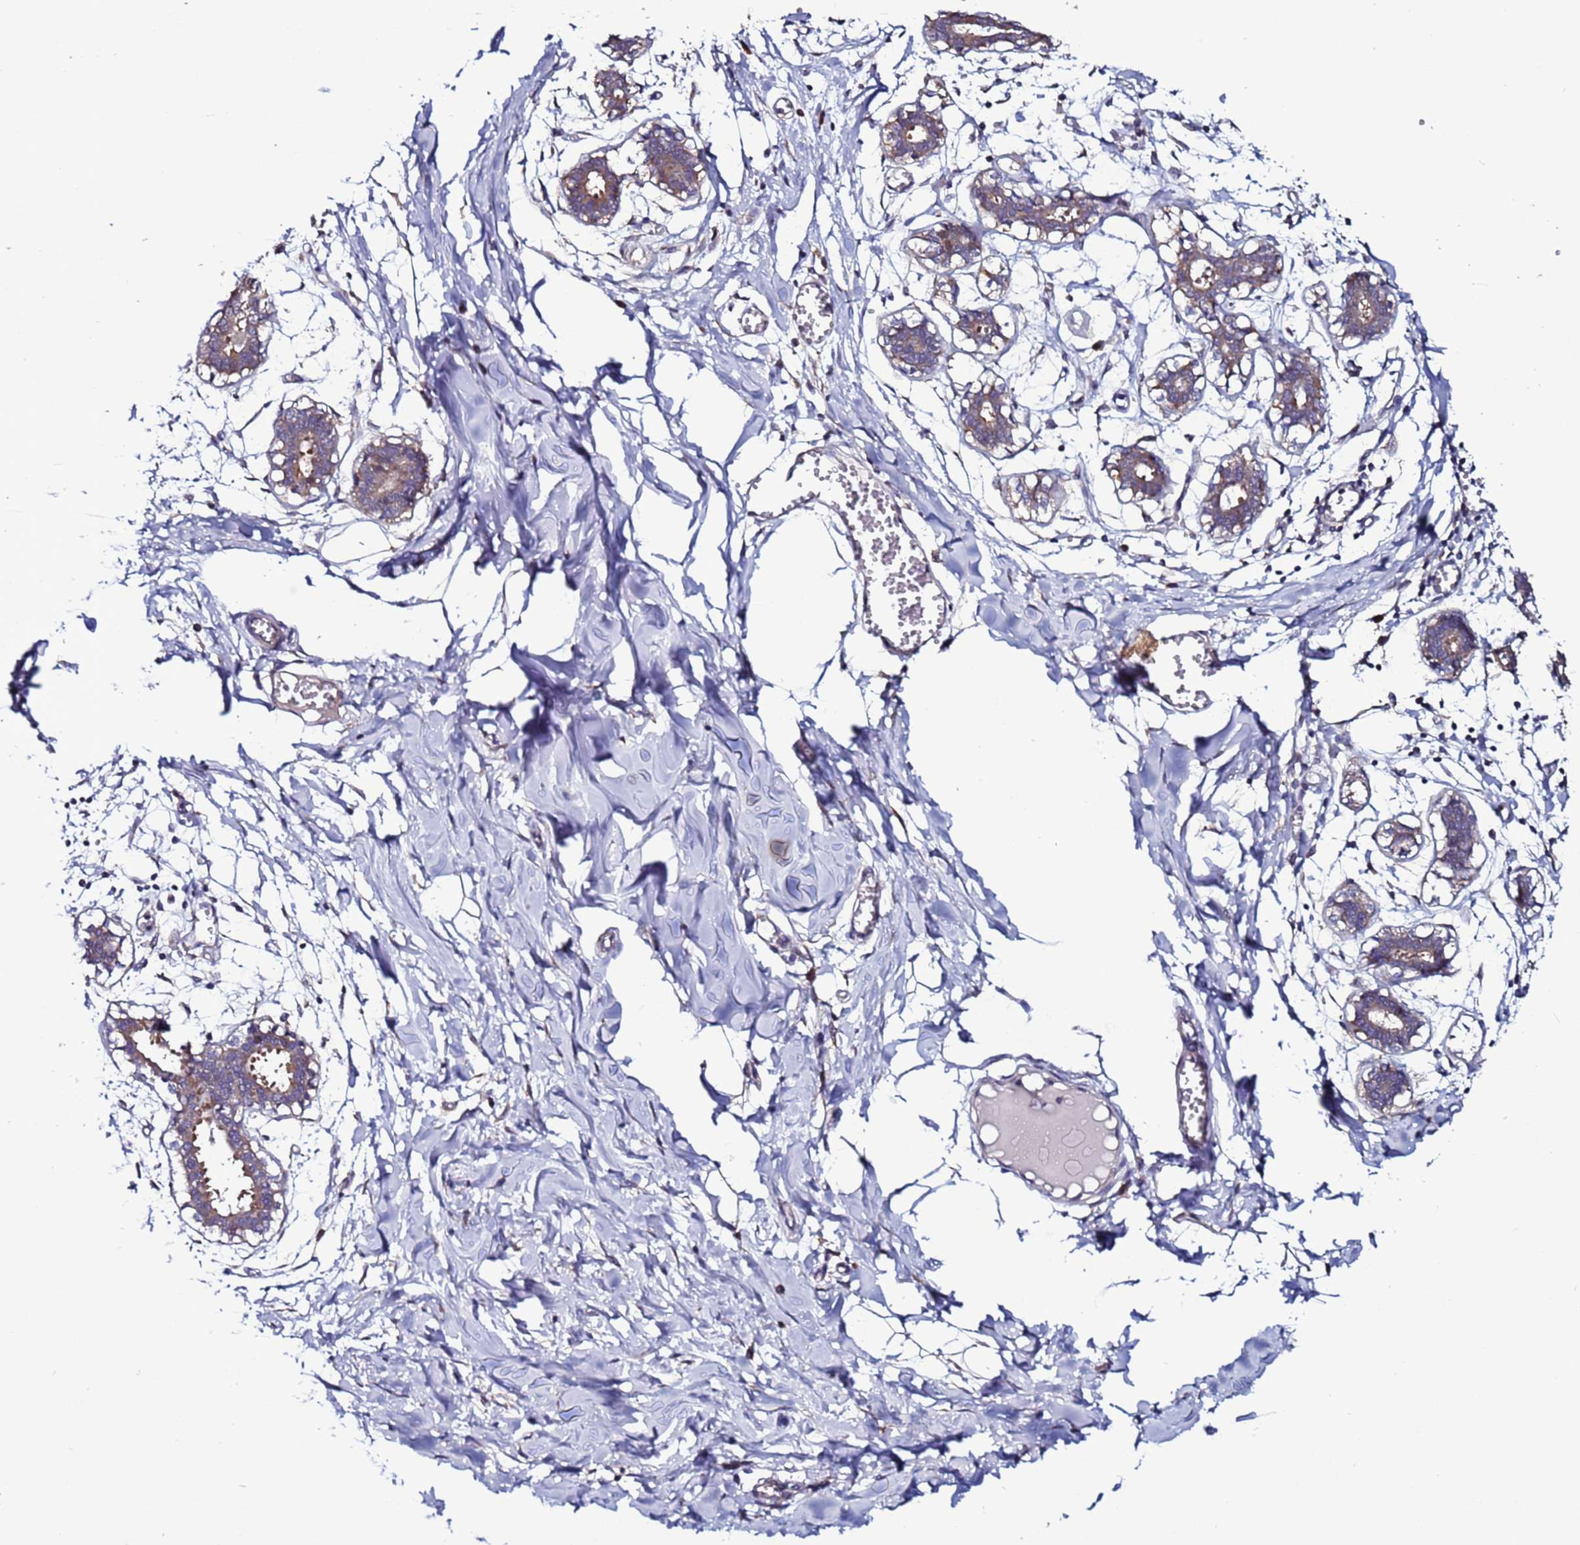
{"staining": {"intensity": "negative", "quantity": "none", "location": "none"}, "tissue": "breast", "cell_type": "Adipocytes", "image_type": "normal", "snomed": [{"axis": "morphology", "description": "Normal tissue, NOS"}, {"axis": "topography", "description": "Breast"}], "caption": "IHC of unremarkable breast reveals no positivity in adipocytes.", "gene": "GAREM1", "patient": {"sex": "female", "age": 27}}